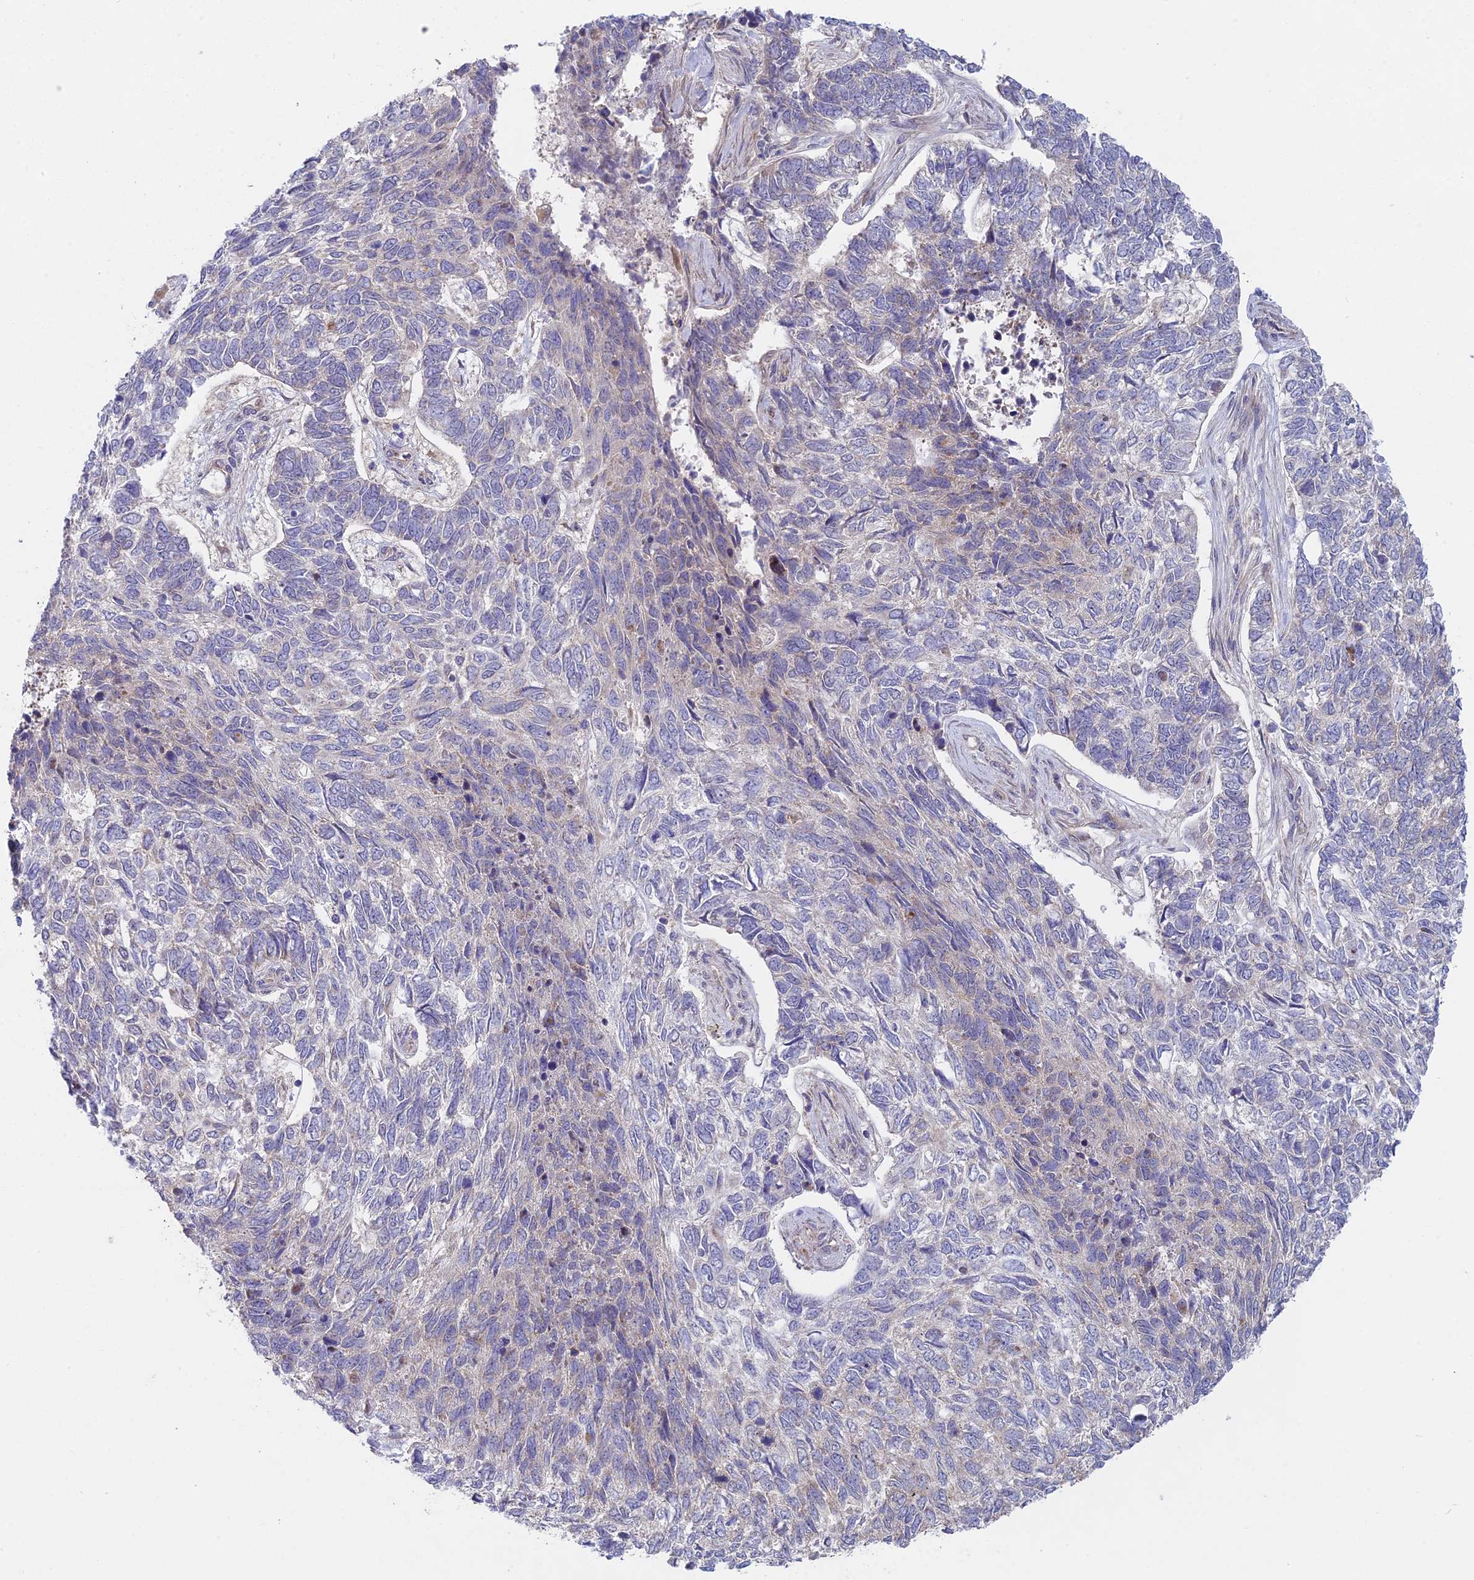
{"staining": {"intensity": "negative", "quantity": "none", "location": "none"}, "tissue": "skin cancer", "cell_type": "Tumor cells", "image_type": "cancer", "snomed": [{"axis": "morphology", "description": "Basal cell carcinoma"}, {"axis": "topography", "description": "Skin"}], "caption": "Immunohistochemical staining of human skin cancer displays no significant staining in tumor cells.", "gene": "INCA1", "patient": {"sex": "female", "age": 65}}